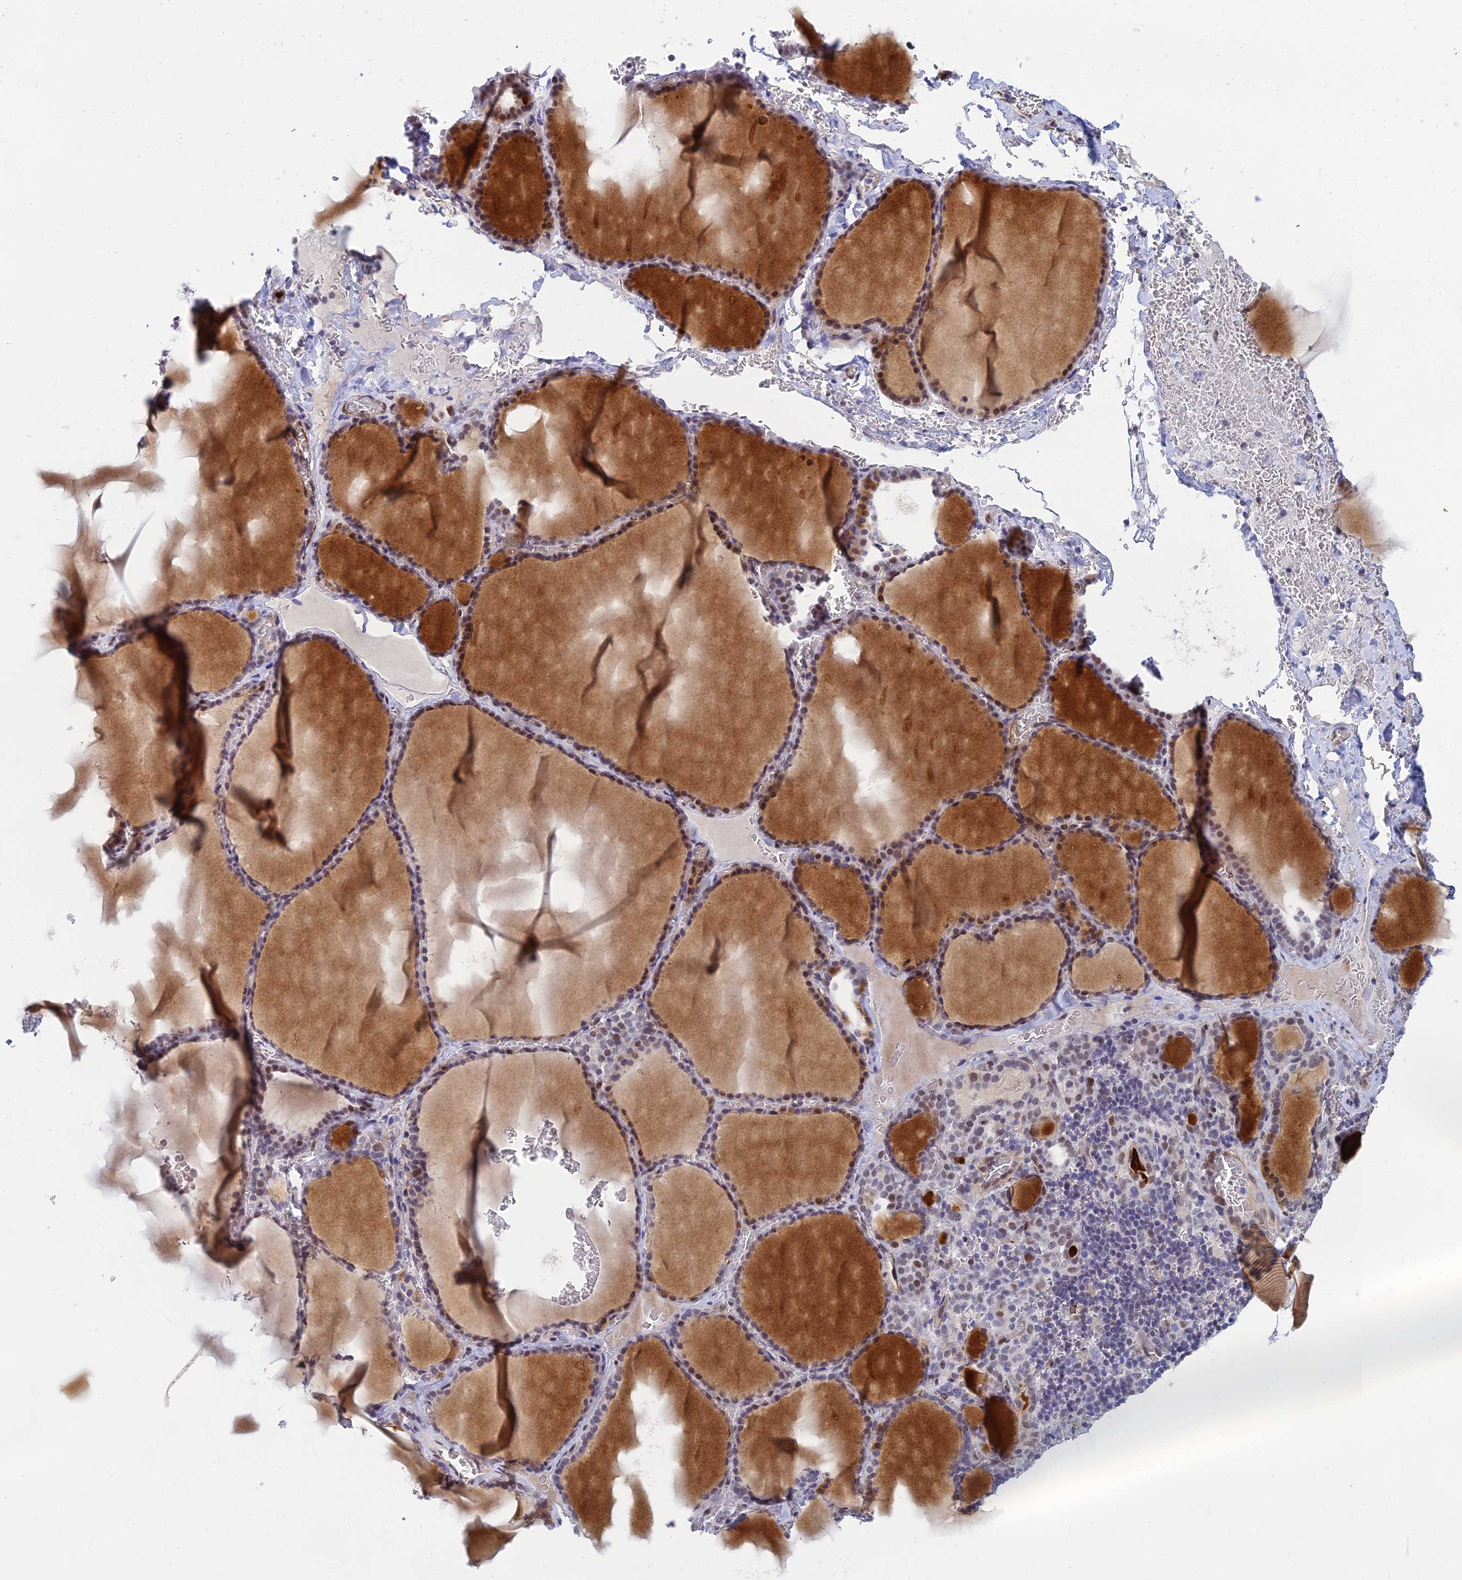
{"staining": {"intensity": "moderate", "quantity": ">75%", "location": "nuclear"}, "tissue": "thyroid gland", "cell_type": "Glandular cells", "image_type": "normal", "snomed": [{"axis": "morphology", "description": "Normal tissue, NOS"}, {"axis": "topography", "description": "Thyroid gland"}], "caption": "Thyroid gland was stained to show a protein in brown. There is medium levels of moderate nuclear staining in about >75% of glandular cells. (DAB IHC, brown staining for protein, blue staining for nuclei).", "gene": "CLK4", "patient": {"sex": "female", "age": 39}}